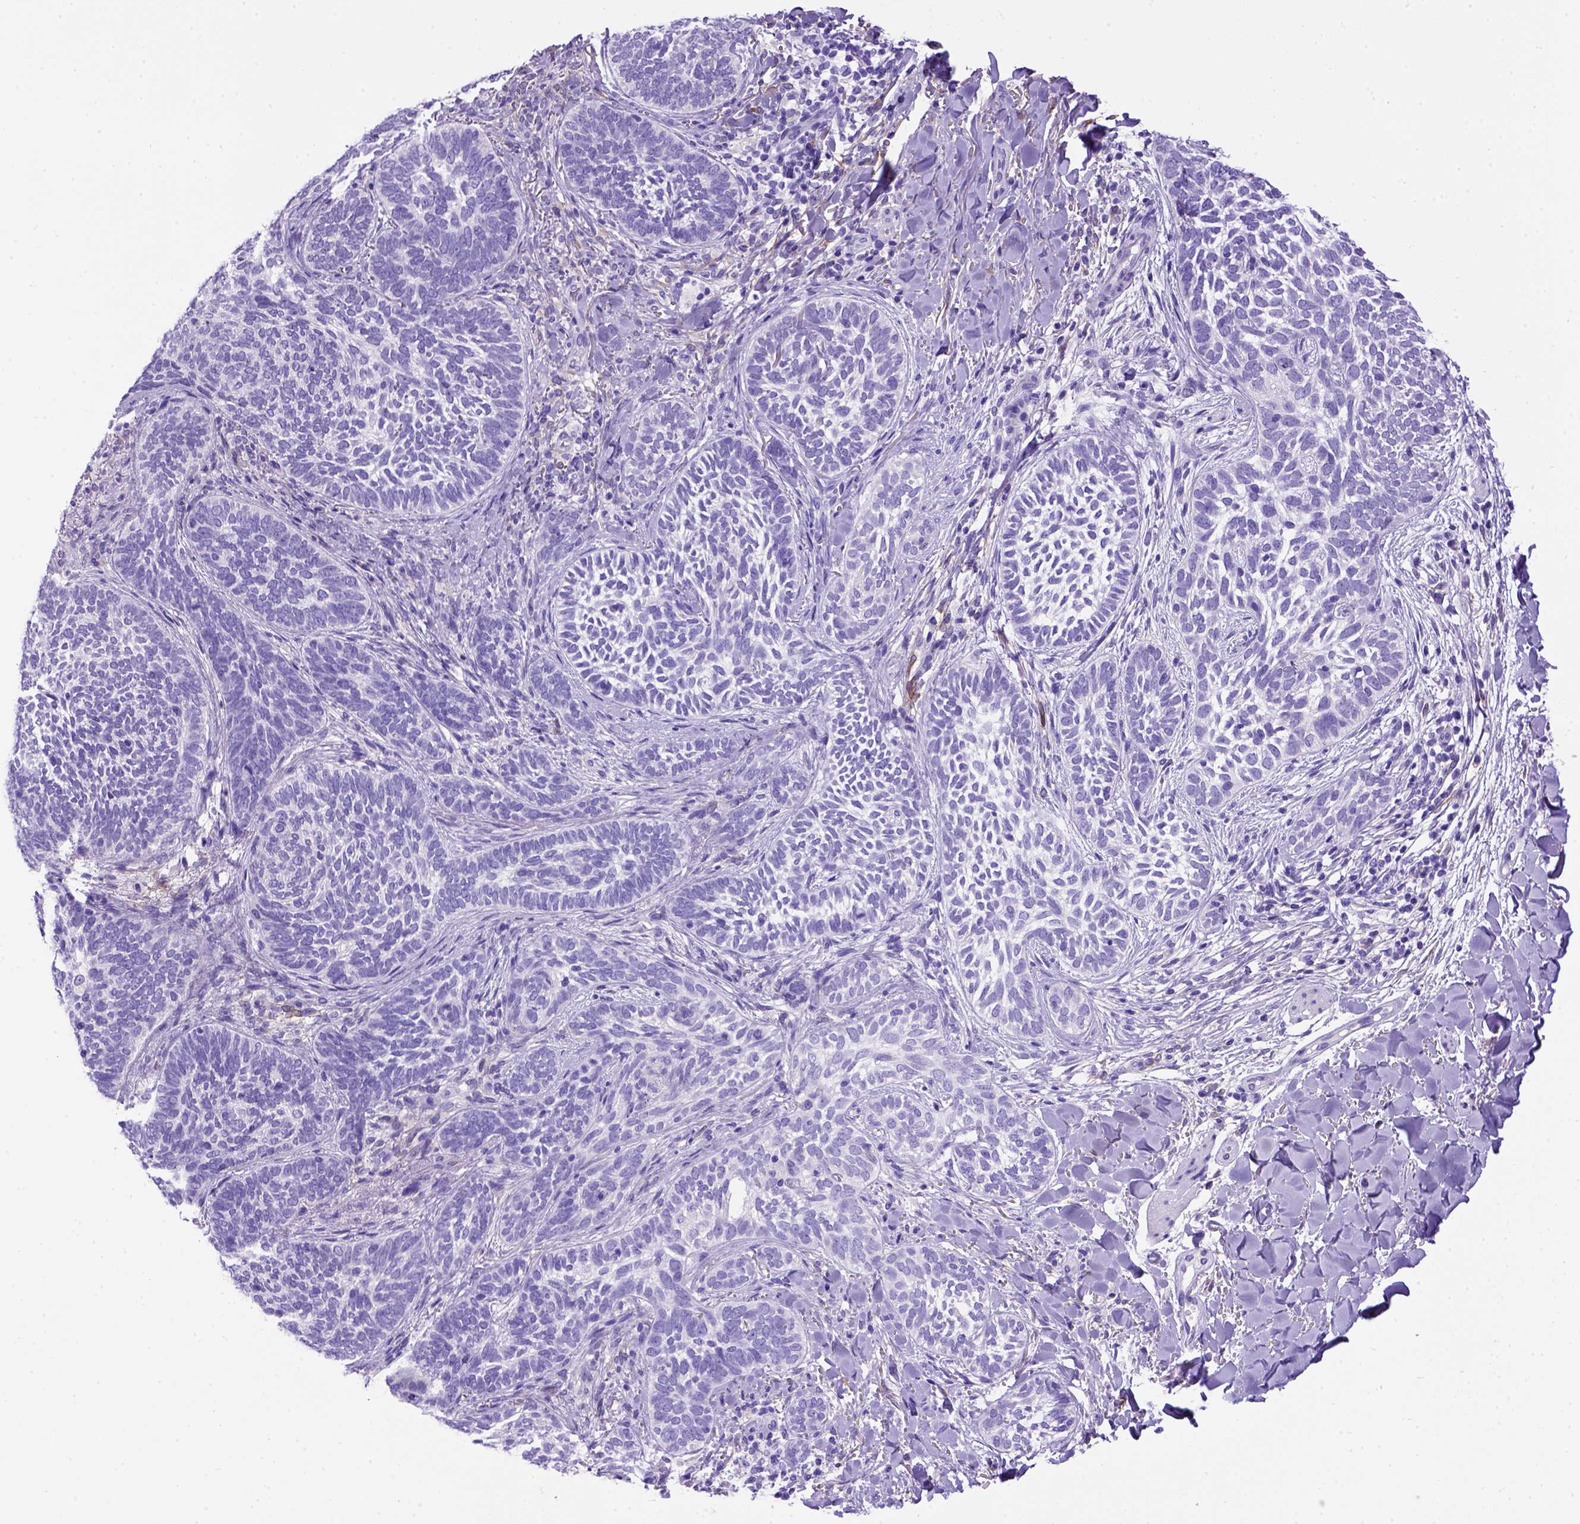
{"staining": {"intensity": "negative", "quantity": "none", "location": "none"}, "tissue": "skin cancer", "cell_type": "Tumor cells", "image_type": "cancer", "snomed": [{"axis": "morphology", "description": "Normal tissue, NOS"}, {"axis": "morphology", "description": "Basal cell carcinoma"}, {"axis": "topography", "description": "Skin"}], "caption": "A high-resolution image shows IHC staining of basal cell carcinoma (skin), which exhibits no significant positivity in tumor cells.", "gene": "PTGES", "patient": {"sex": "male", "age": 46}}